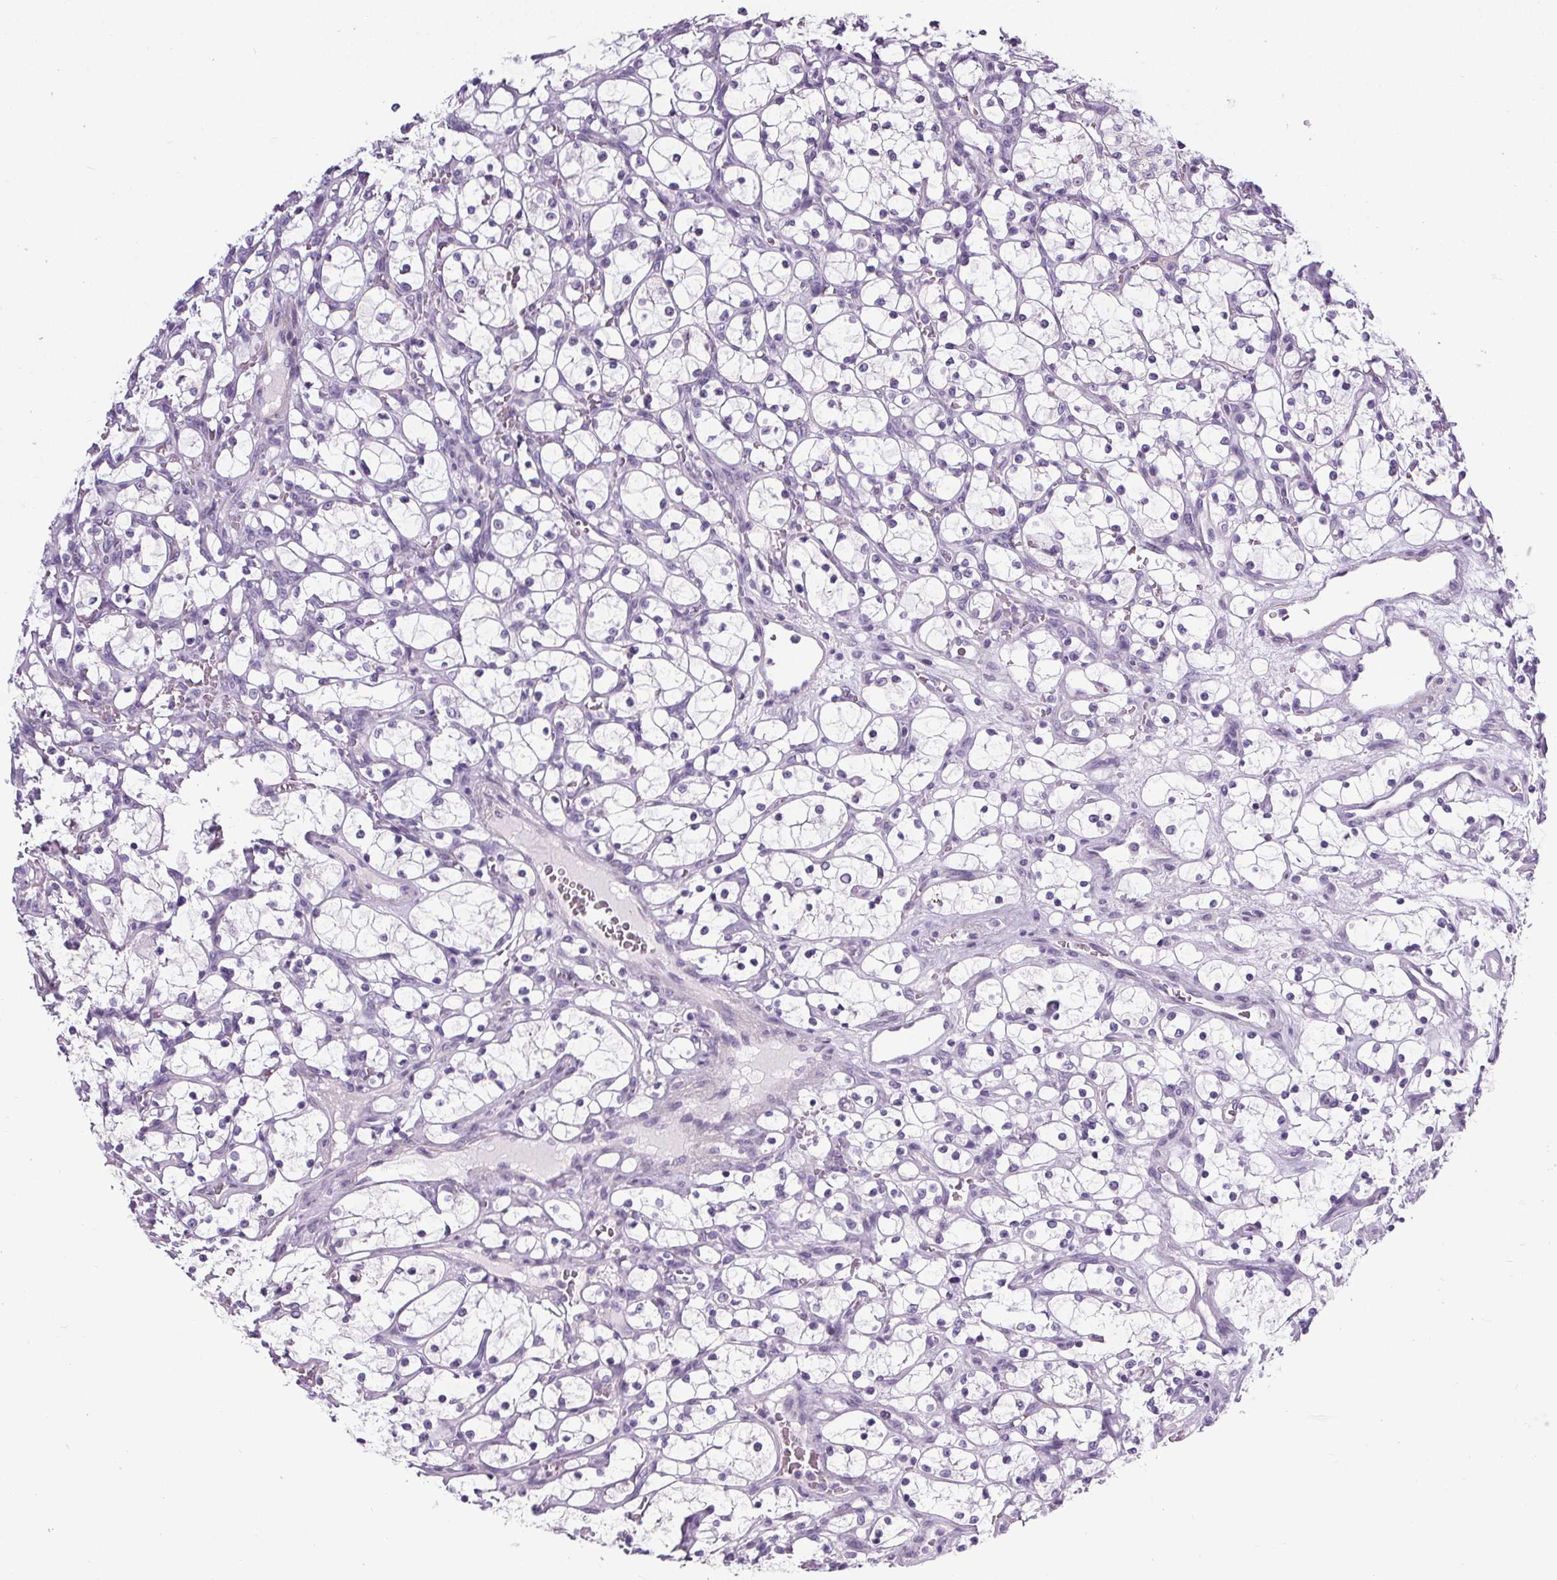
{"staining": {"intensity": "negative", "quantity": "none", "location": "none"}, "tissue": "renal cancer", "cell_type": "Tumor cells", "image_type": "cancer", "snomed": [{"axis": "morphology", "description": "Adenocarcinoma, NOS"}, {"axis": "topography", "description": "Kidney"}], "caption": "Immunohistochemistry image of human renal cancer stained for a protein (brown), which displays no expression in tumor cells.", "gene": "ELAVL2", "patient": {"sex": "female", "age": 69}}